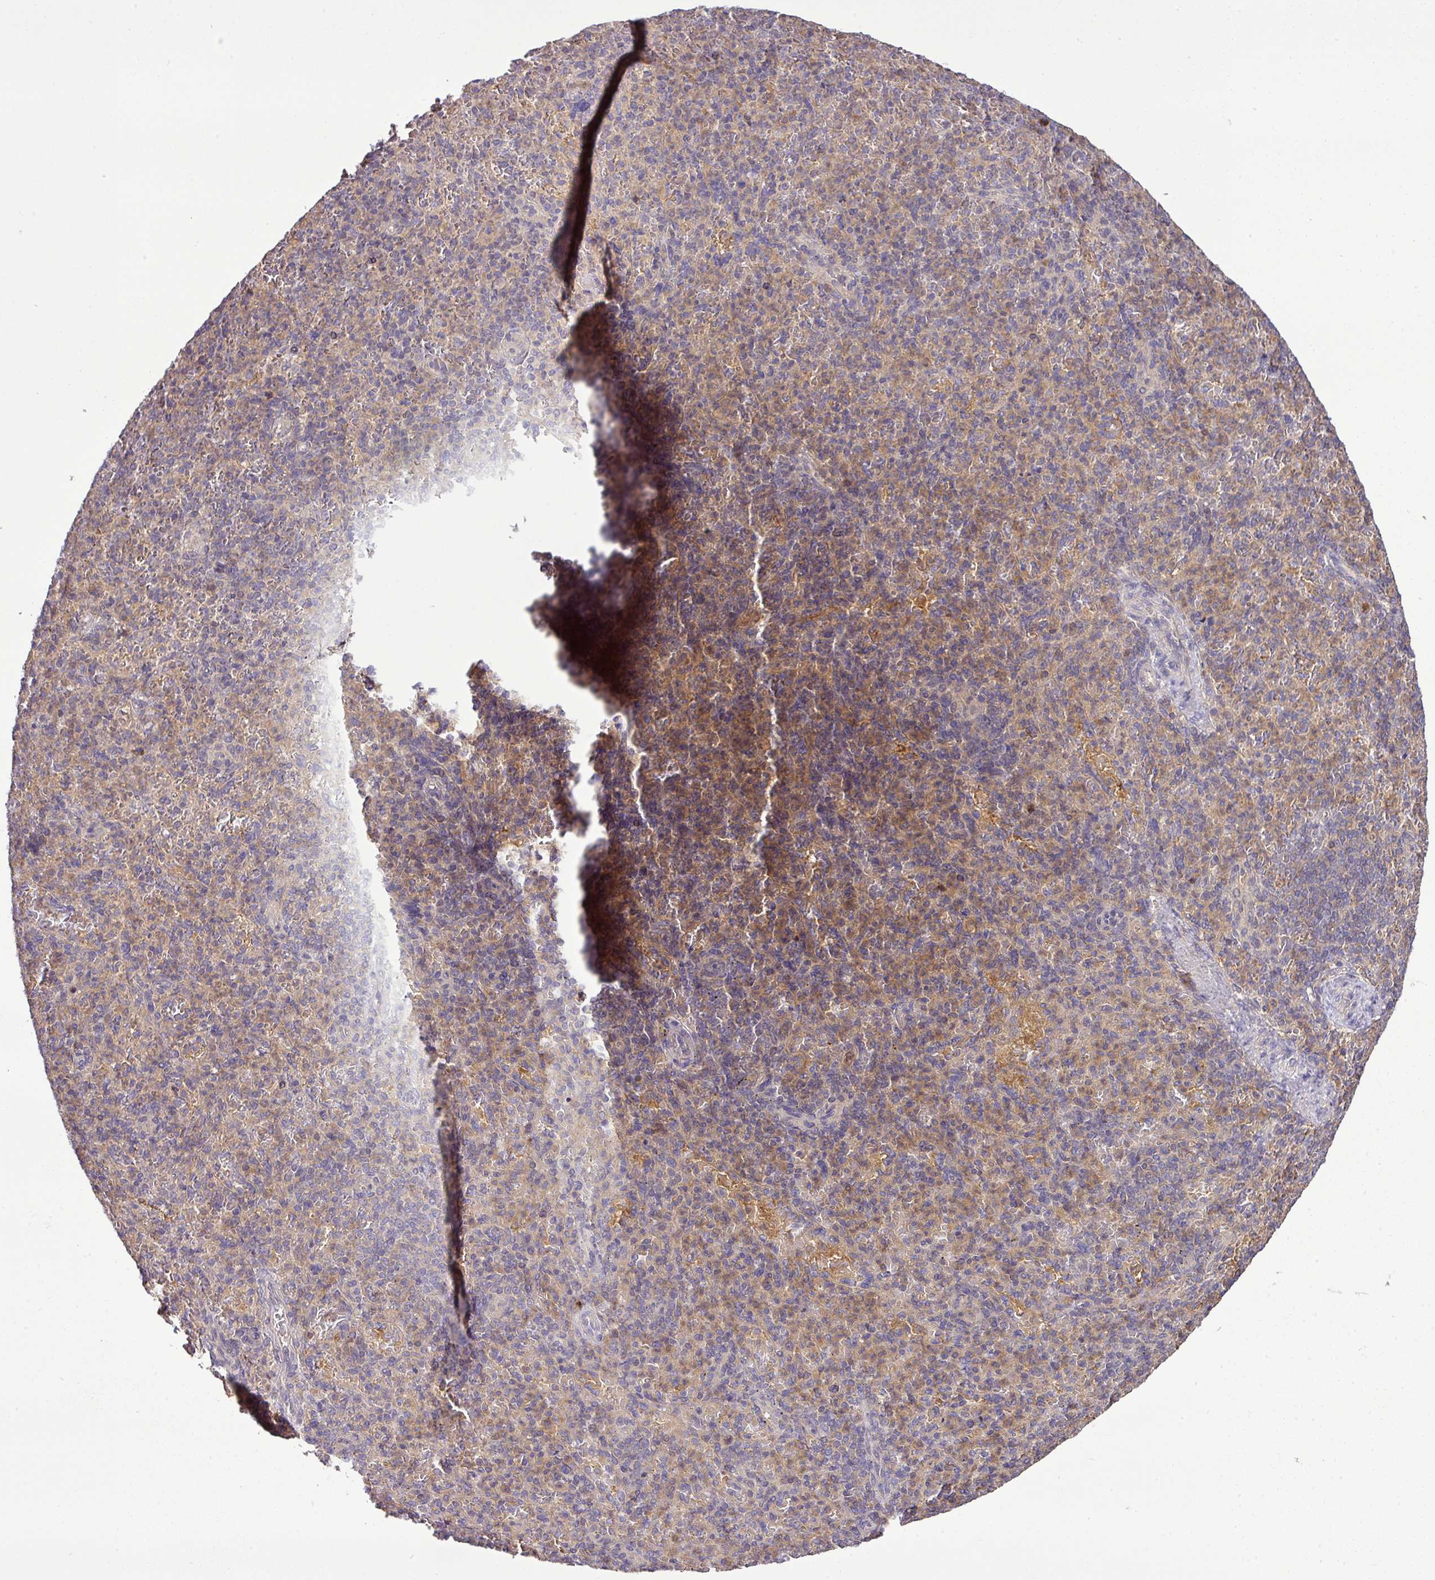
{"staining": {"intensity": "weak", "quantity": "<25%", "location": "cytoplasmic/membranous"}, "tissue": "spleen", "cell_type": "Cells in red pulp", "image_type": "normal", "snomed": [{"axis": "morphology", "description": "Normal tissue, NOS"}, {"axis": "topography", "description": "Spleen"}], "caption": "Protein analysis of benign spleen reveals no significant expression in cells in red pulp.", "gene": "TMEM107", "patient": {"sex": "female", "age": 74}}